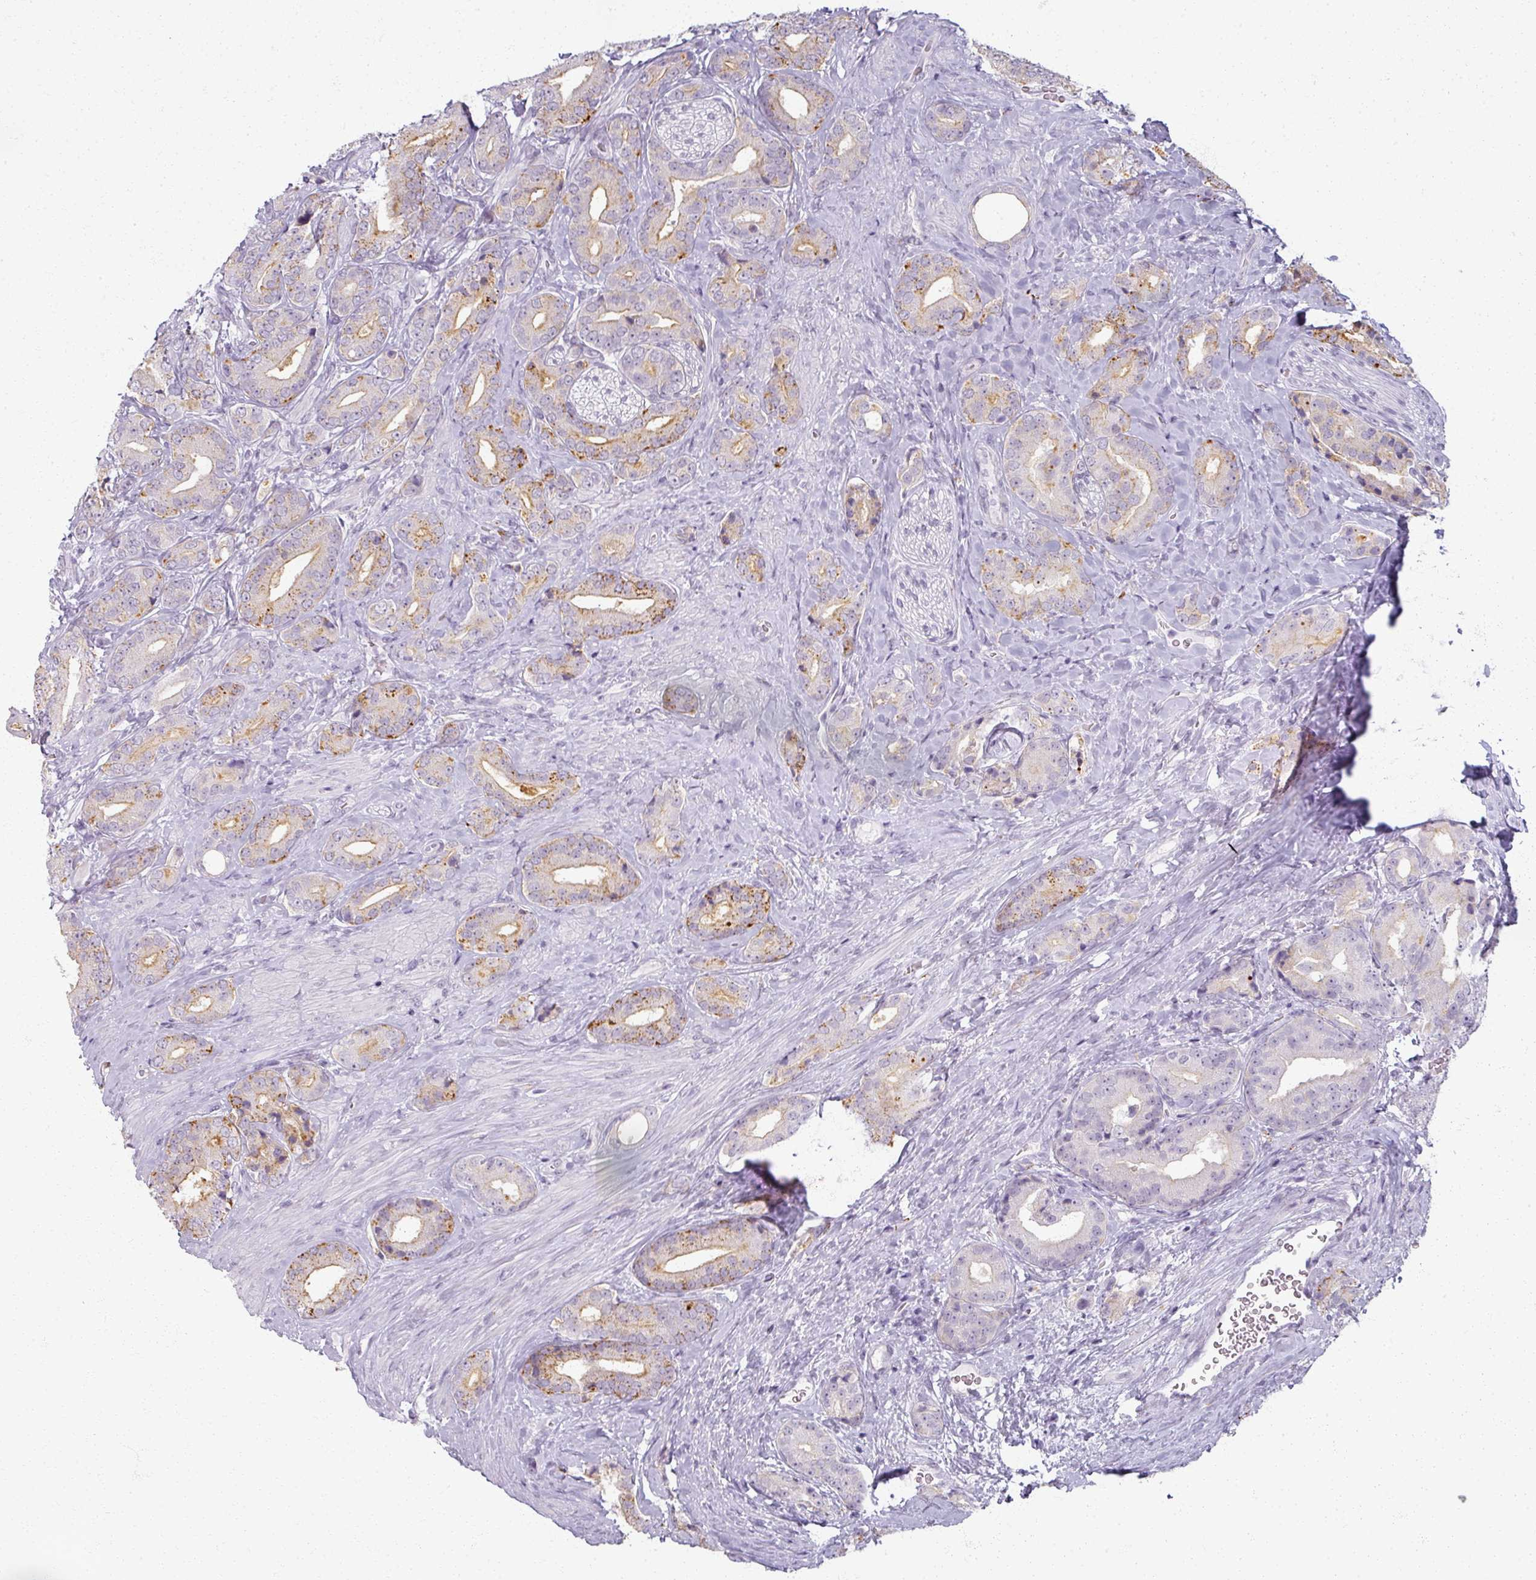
{"staining": {"intensity": "moderate", "quantity": "25%-75%", "location": "cytoplasmic/membranous"}, "tissue": "prostate cancer", "cell_type": "Tumor cells", "image_type": "cancer", "snomed": [{"axis": "morphology", "description": "Adenocarcinoma, High grade"}, {"axis": "topography", "description": "Prostate"}], "caption": "Immunohistochemistry image of neoplastic tissue: adenocarcinoma (high-grade) (prostate) stained using IHC exhibits medium levels of moderate protein expression localized specifically in the cytoplasmic/membranous of tumor cells, appearing as a cytoplasmic/membranous brown color.", "gene": "RFPL2", "patient": {"sex": "male", "age": 63}}